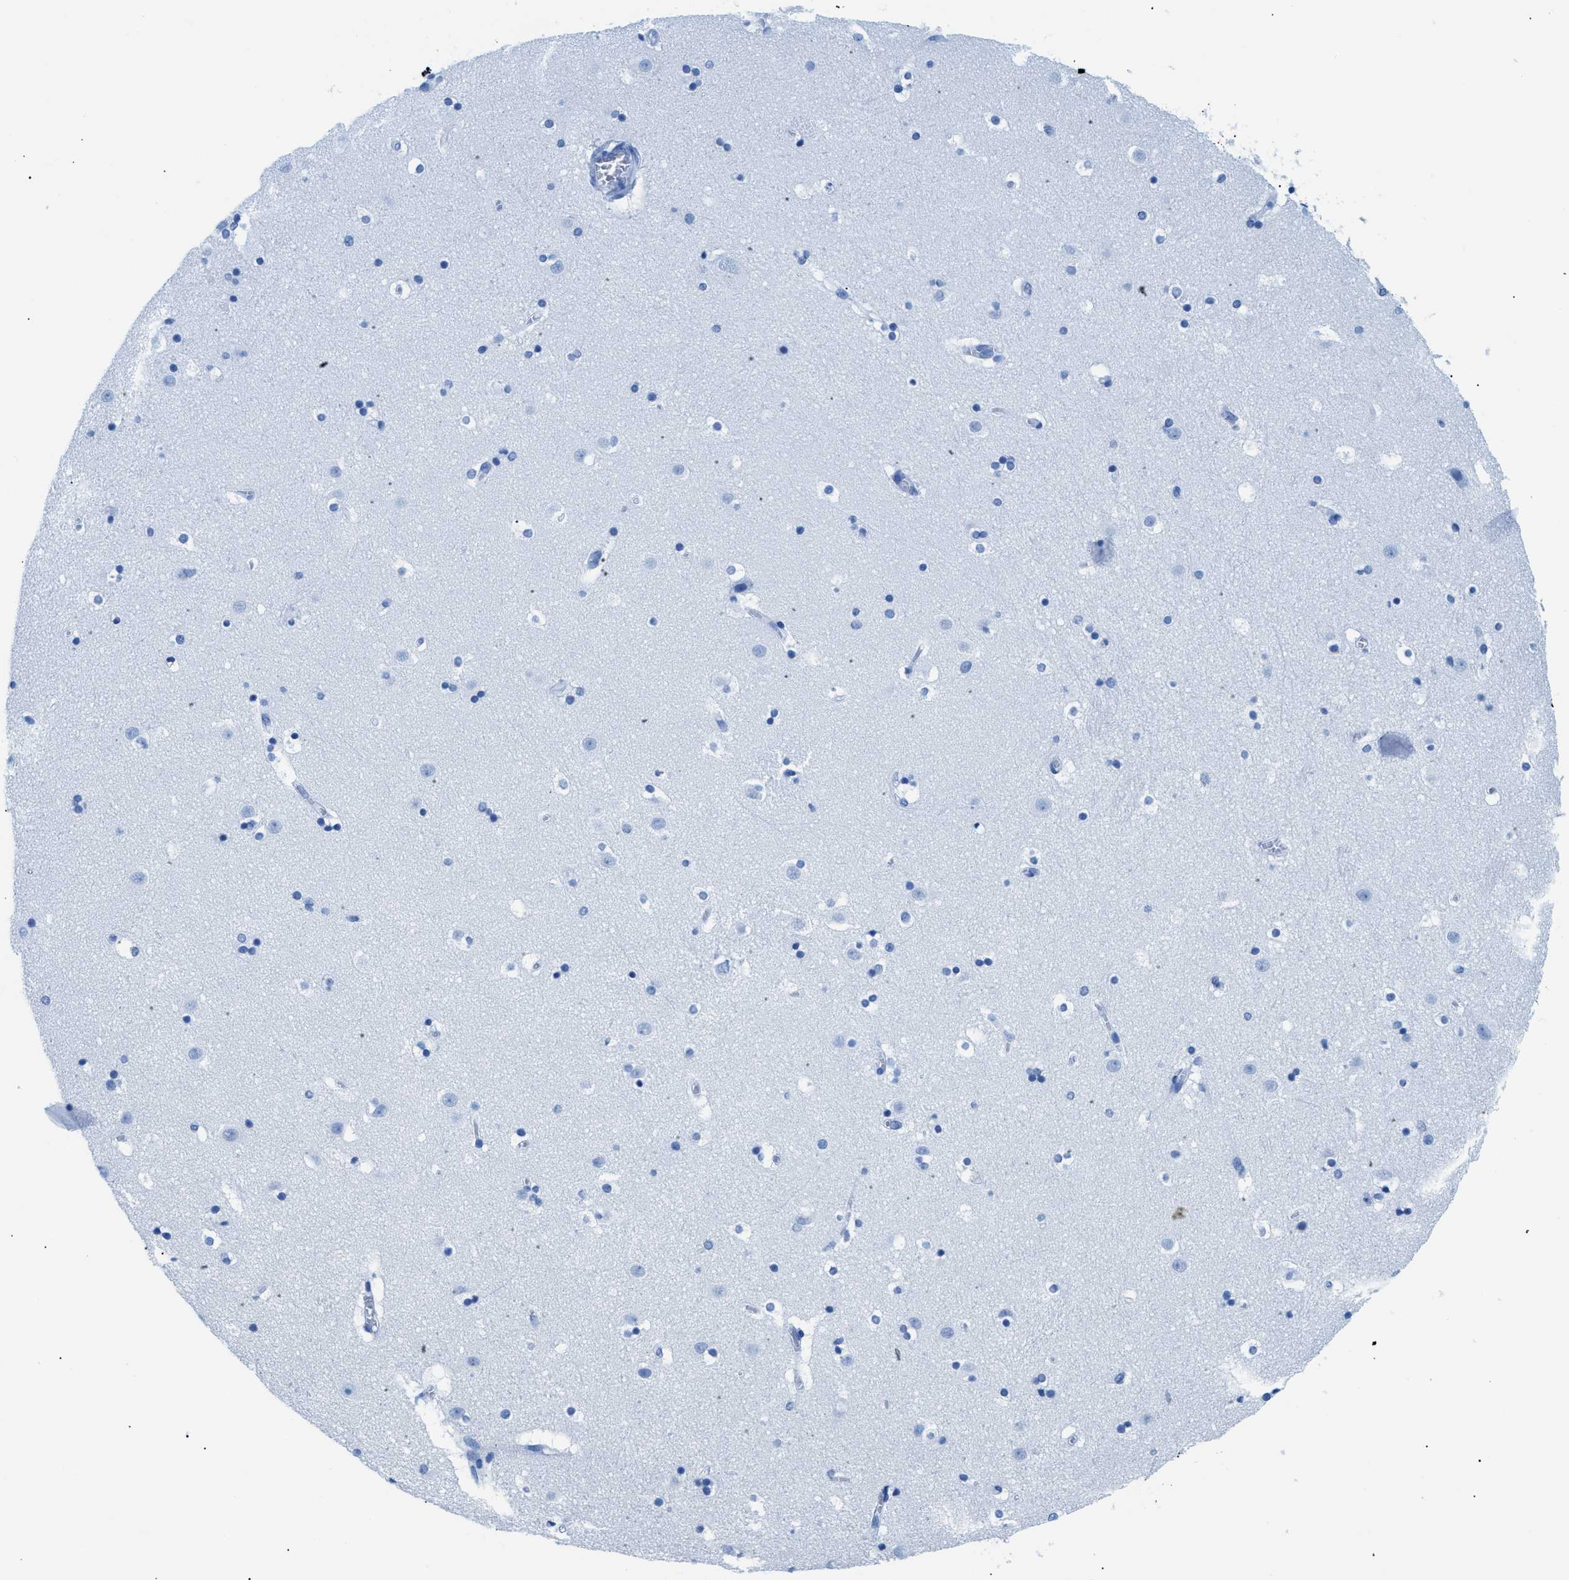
{"staining": {"intensity": "negative", "quantity": "none", "location": "none"}, "tissue": "caudate", "cell_type": "Glial cells", "image_type": "normal", "snomed": [{"axis": "morphology", "description": "Normal tissue, NOS"}, {"axis": "topography", "description": "Lateral ventricle wall"}], "caption": "Caudate stained for a protein using immunohistochemistry reveals no staining glial cells.", "gene": "FDCSP", "patient": {"sex": "male", "age": 45}}